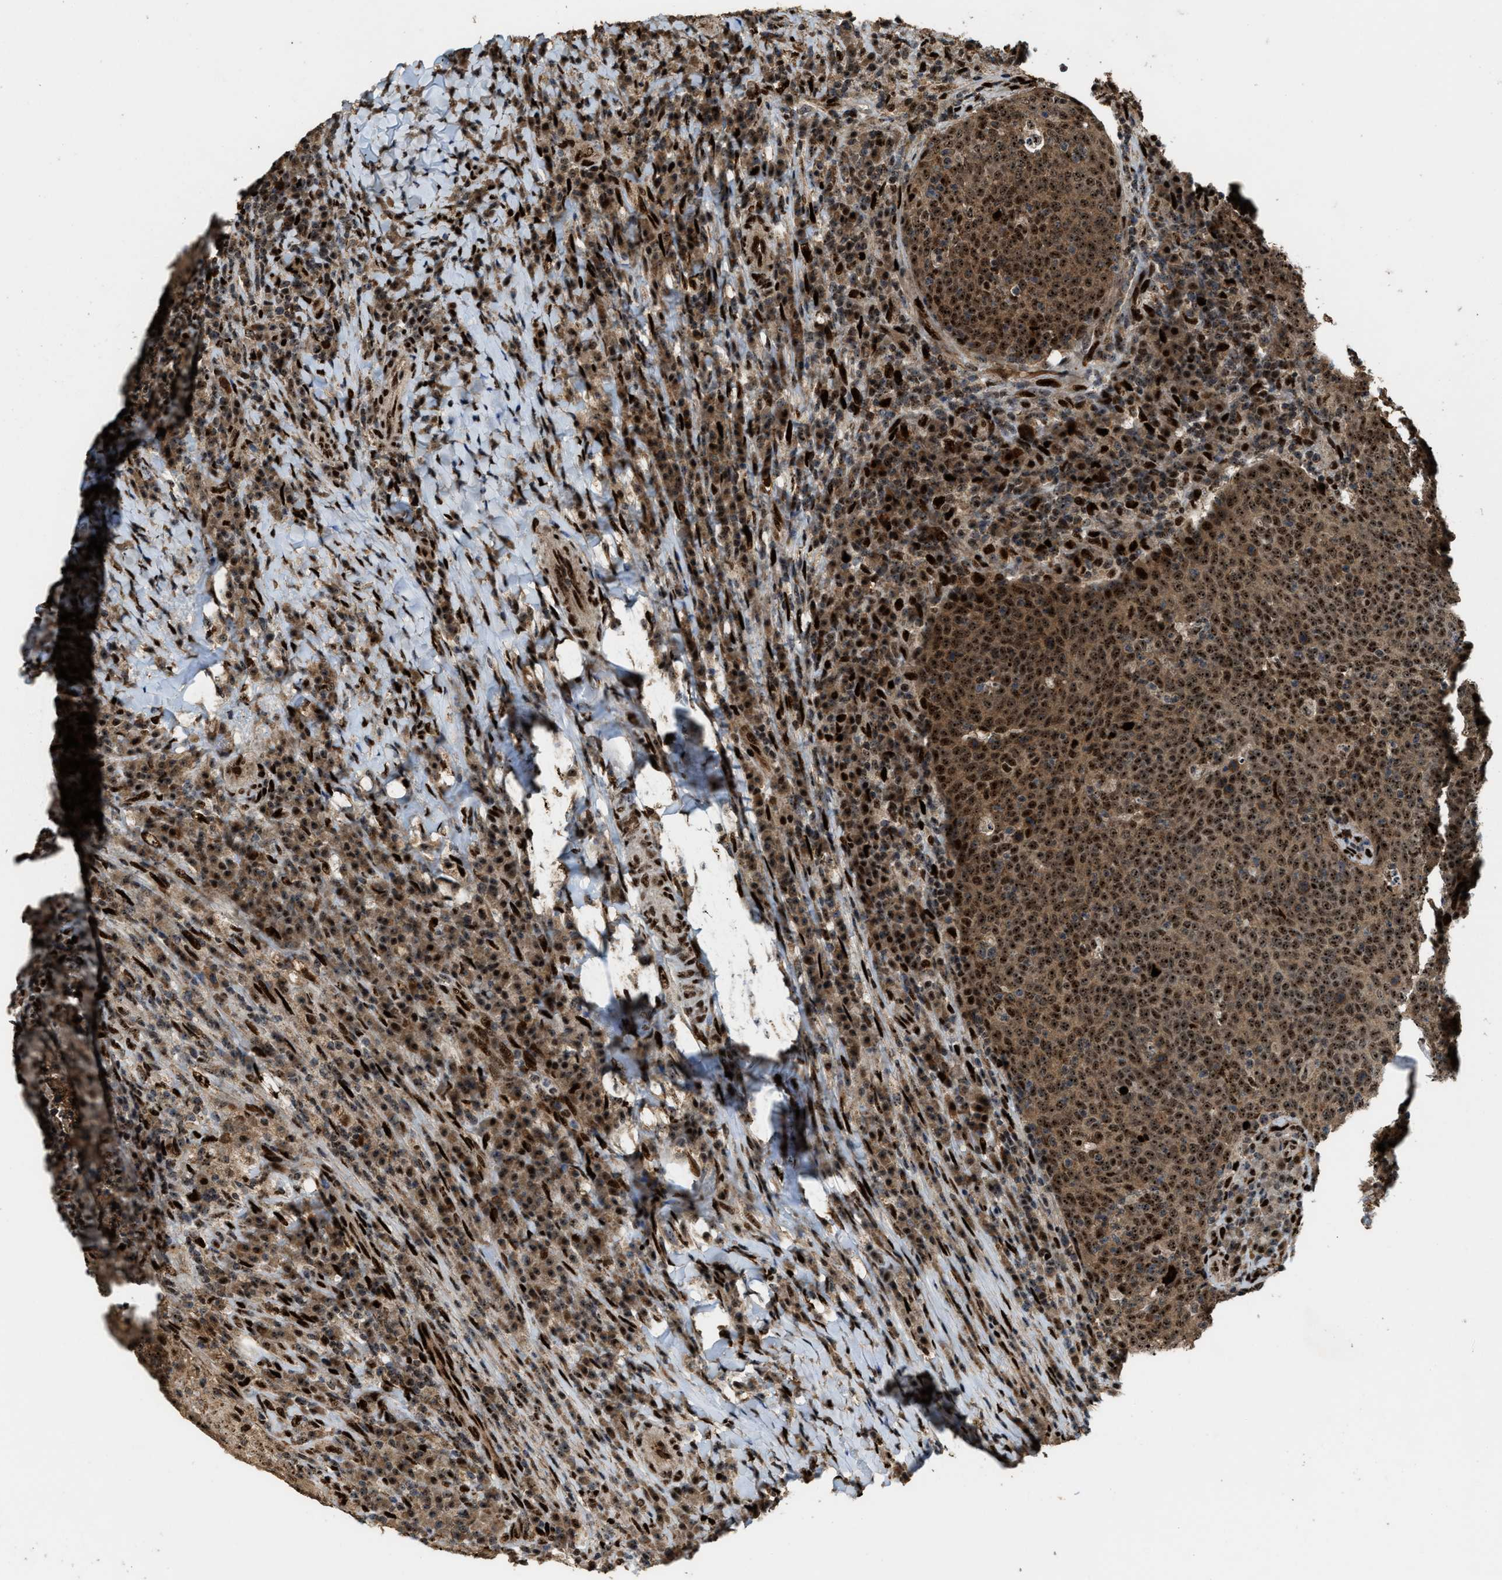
{"staining": {"intensity": "strong", "quantity": ">75%", "location": "cytoplasmic/membranous,nuclear"}, "tissue": "head and neck cancer", "cell_type": "Tumor cells", "image_type": "cancer", "snomed": [{"axis": "morphology", "description": "Squamous cell carcinoma, NOS"}, {"axis": "morphology", "description": "Squamous cell carcinoma, metastatic, NOS"}, {"axis": "topography", "description": "Lymph node"}, {"axis": "topography", "description": "Head-Neck"}], "caption": "Metastatic squamous cell carcinoma (head and neck) stained for a protein (brown) exhibits strong cytoplasmic/membranous and nuclear positive expression in about >75% of tumor cells.", "gene": "ZNF687", "patient": {"sex": "male", "age": 62}}